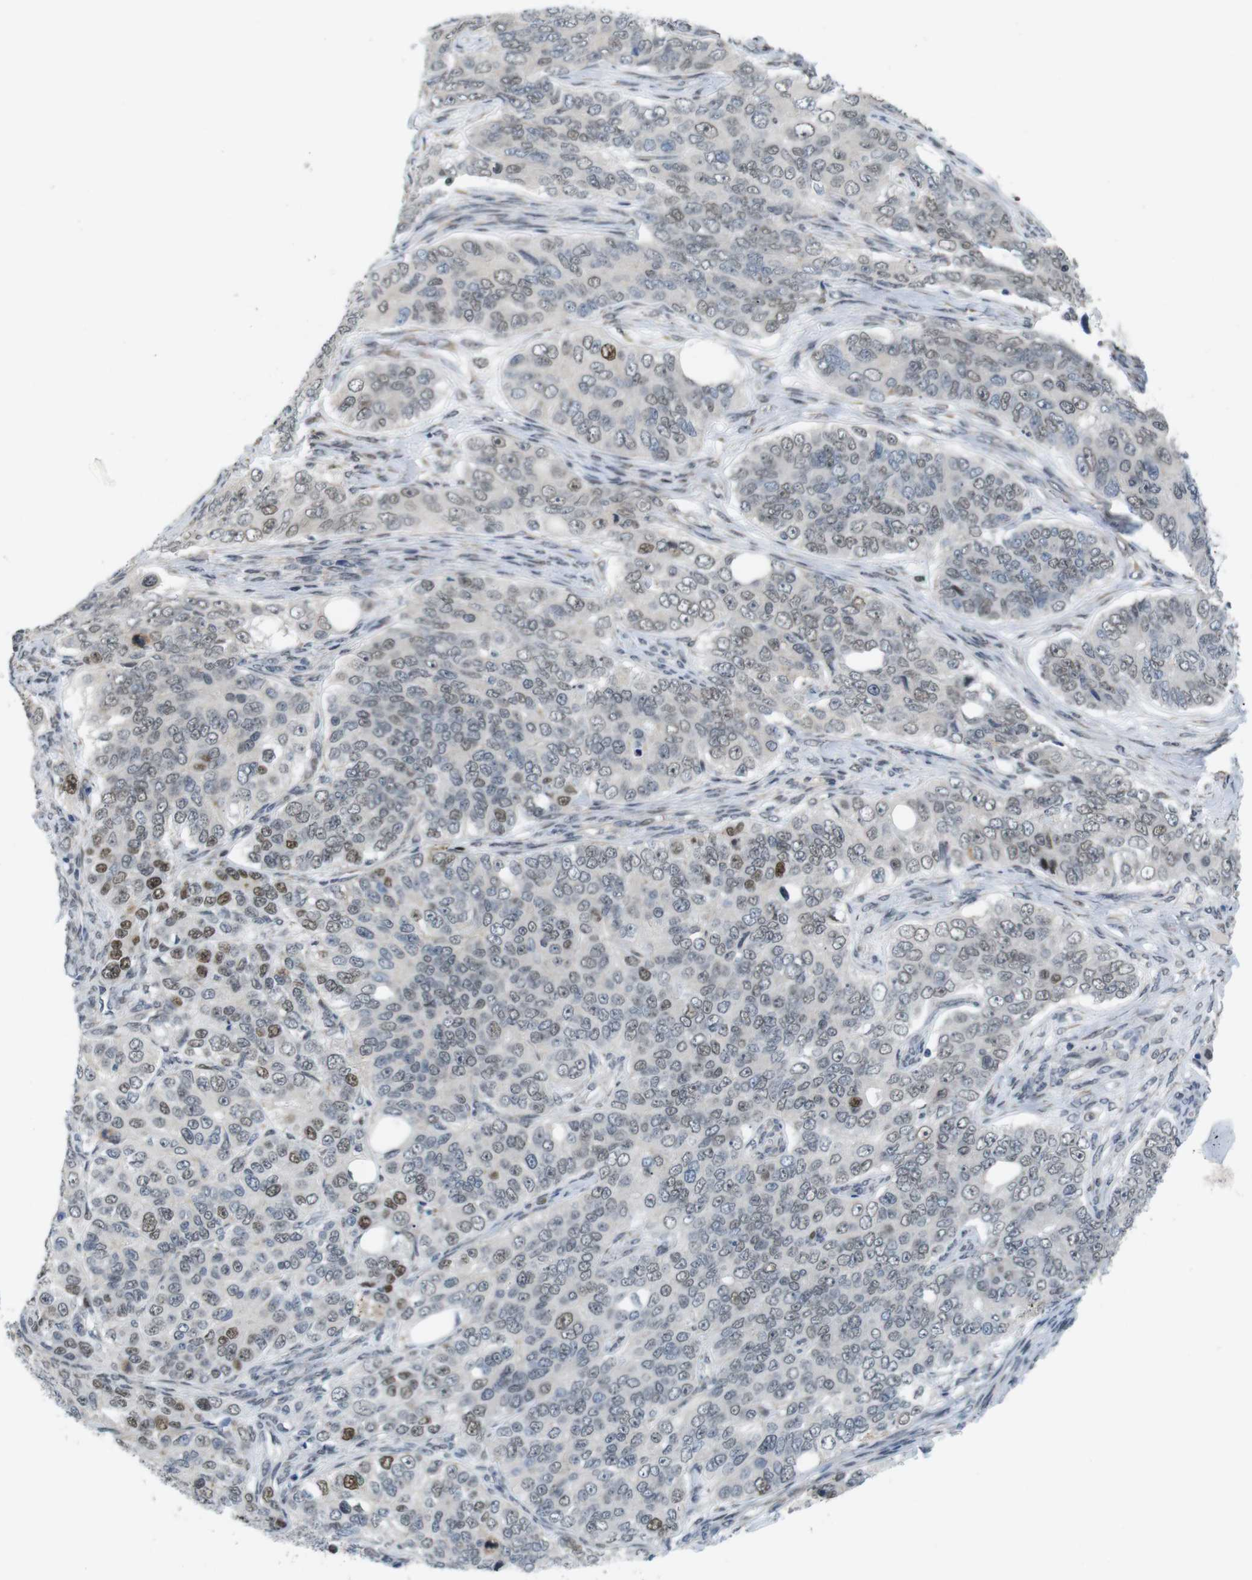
{"staining": {"intensity": "moderate", "quantity": "<25%", "location": "nuclear"}, "tissue": "ovarian cancer", "cell_type": "Tumor cells", "image_type": "cancer", "snomed": [{"axis": "morphology", "description": "Carcinoma, endometroid"}, {"axis": "topography", "description": "Ovary"}], "caption": "A low amount of moderate nuclear staining is appreciated in about <25% of tumor cells in endometroid carcinoma (ovarian) tissue. (DAB = brown stain, brightfield microscopy at high magnification).", "gene": "SMCO2", "patient": {"sex": "female", "age": 51}}